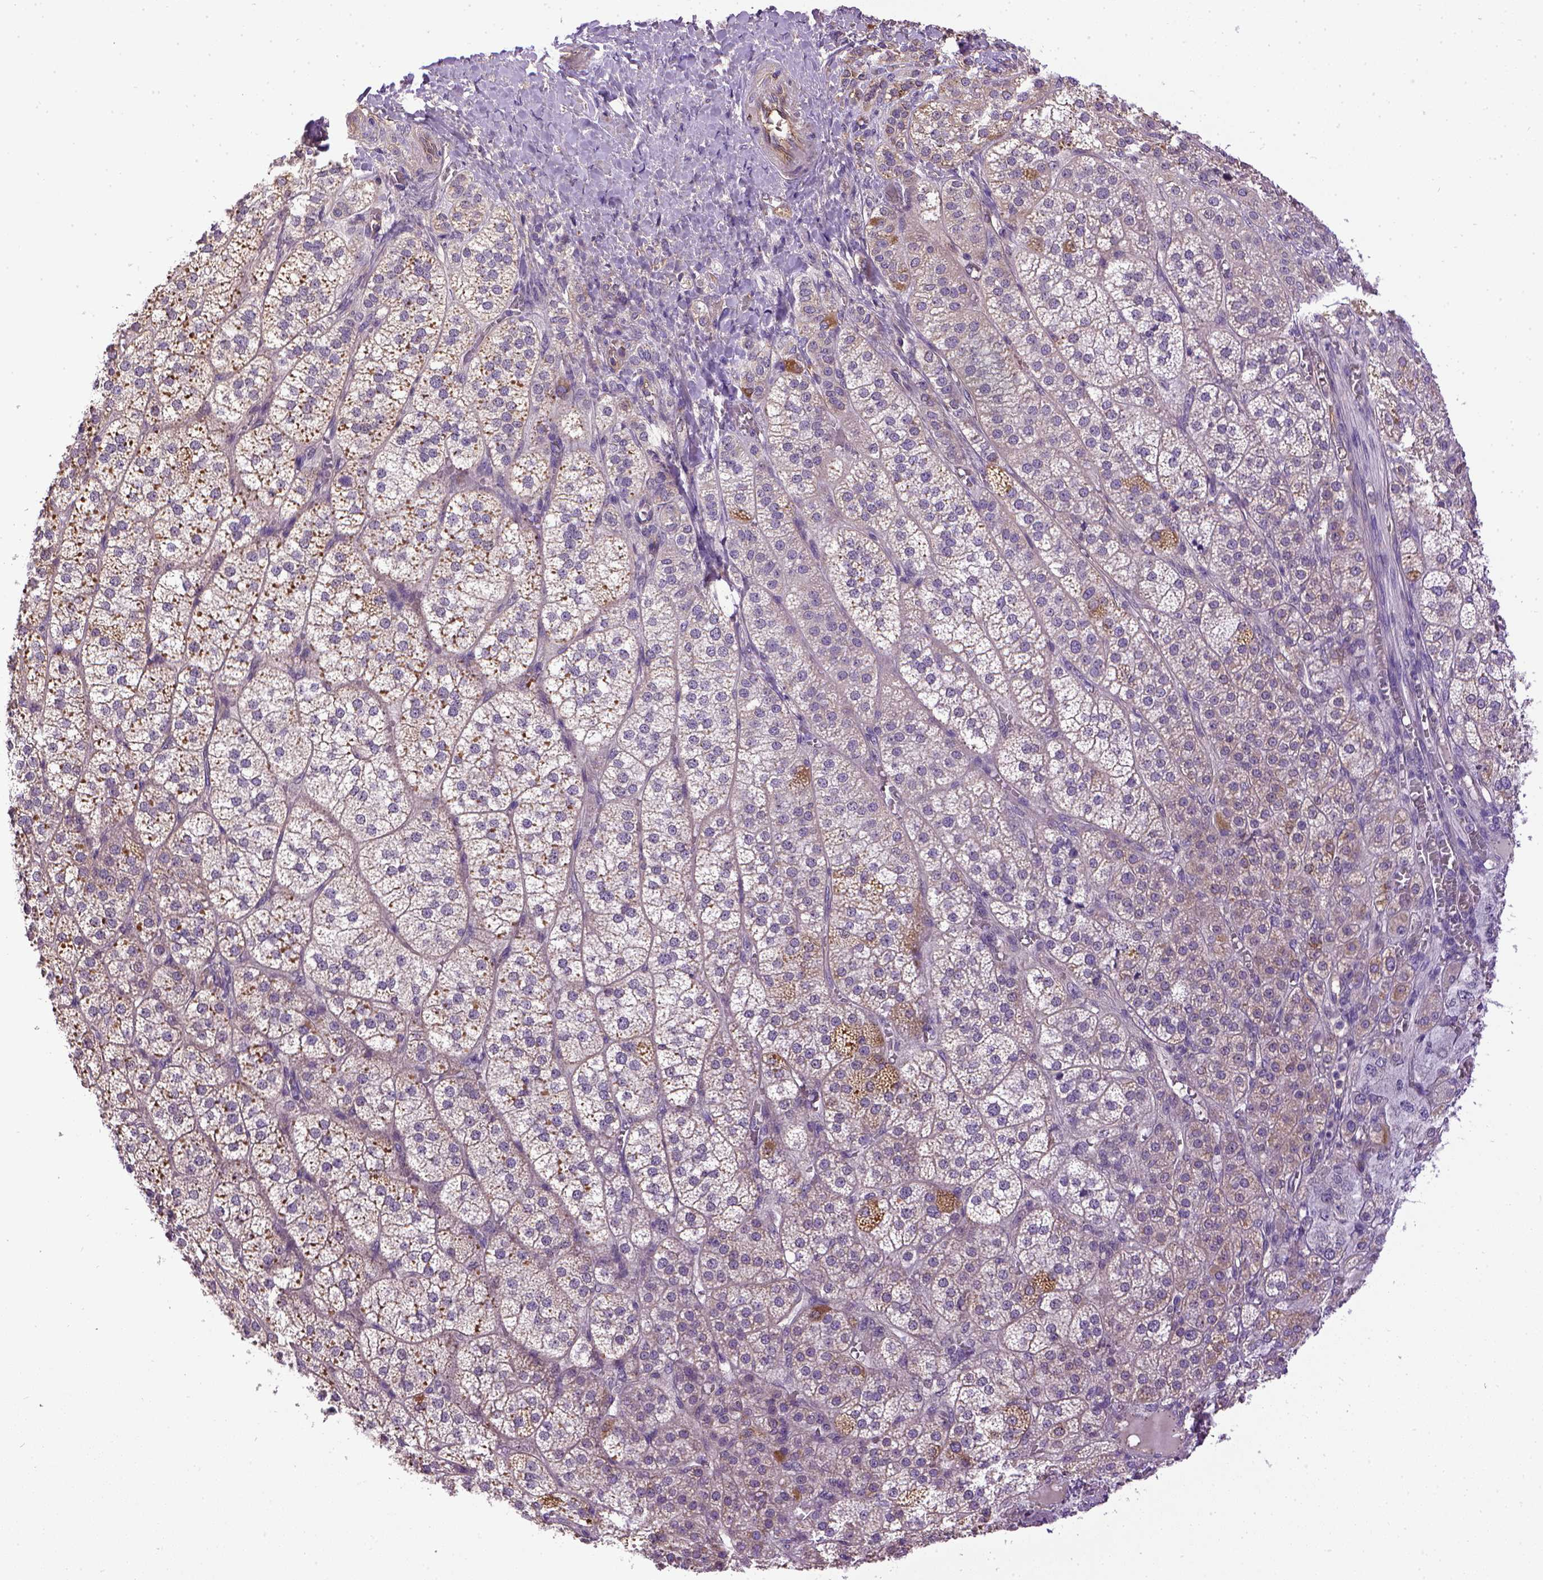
{"staining": {"intensity": "weak", "quantity": "25%-75%", "location": "cytoplasmic/membranous"}, "tissue": "adrenal gland", "cell_type": "Glandular cells", "image_type": "normal", "snomed": [{"axis": "morphology", "description": "Normal tissue, NOS"}, {"axis": "topography", "description": "Adrenal gland"}], "caption": "Weak cytoplasmic/membranous expression for a protein is seen in approximately 25%-75% of glandular cells of benign adrenal gland using IHC.", "gene": "ENG", "patient": {"sex": "female", "age": 60}}